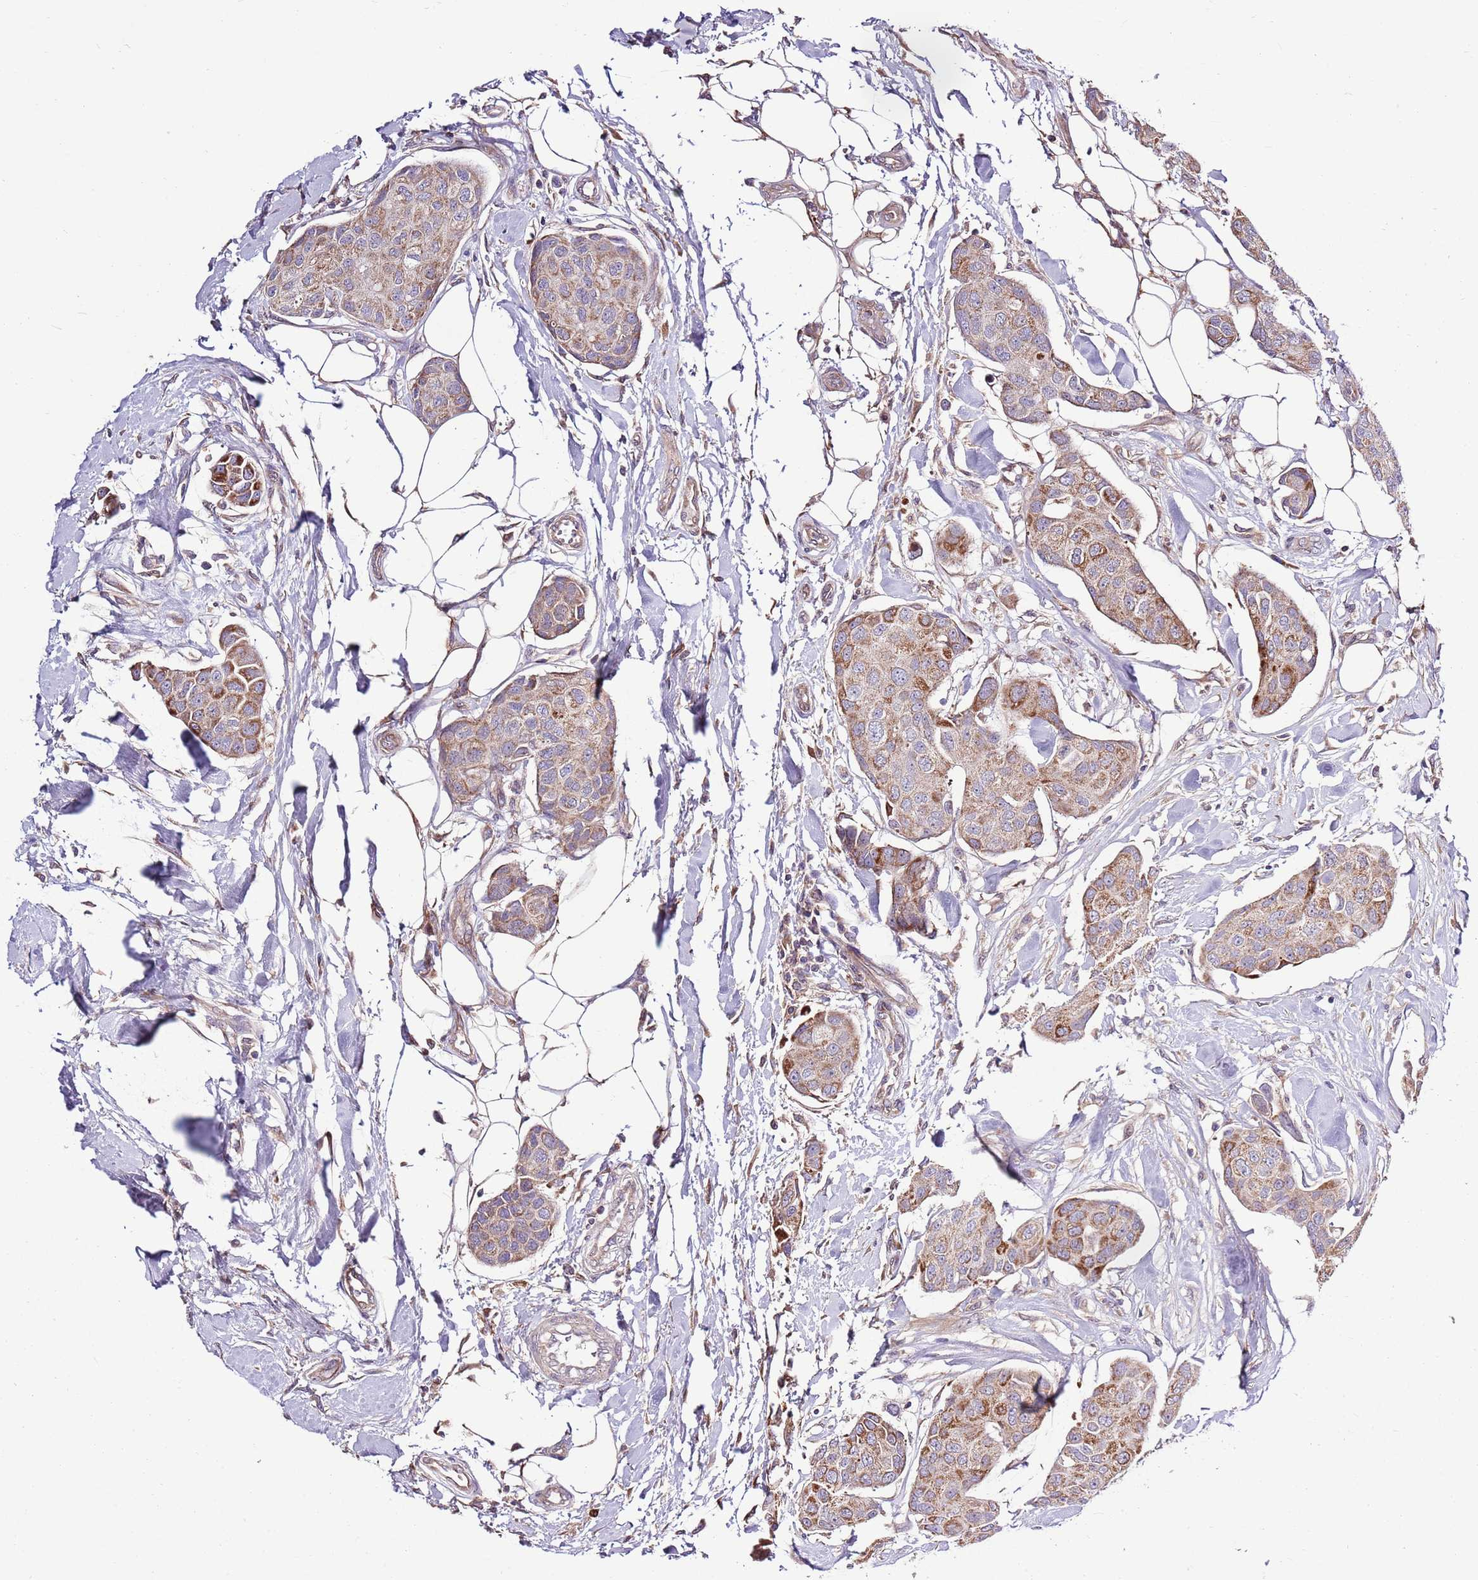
{"staining": {"intensity": "moderate", "quantity": "<25%", "location": "cytoplasmic/membranous"}, "tissue": "breast cancer", "cell_type": "Tumor cells", "image_type": "cancer", "snomed": [{"axis": "morphology", "description": "Duct carcinoma"}, {"axis": "topography", "description": "Breast"}, {"axis": "topography", "description": "Lymph node"}], "caption": "A photomicrograph of human infiltrating ductal carcinoma (breast) stained for a protein shows moderate cytoplasmic/membranous brown staining in tumor cells.", "gene": "SMG1", "patient": {"sex": "female", "age": 80}}